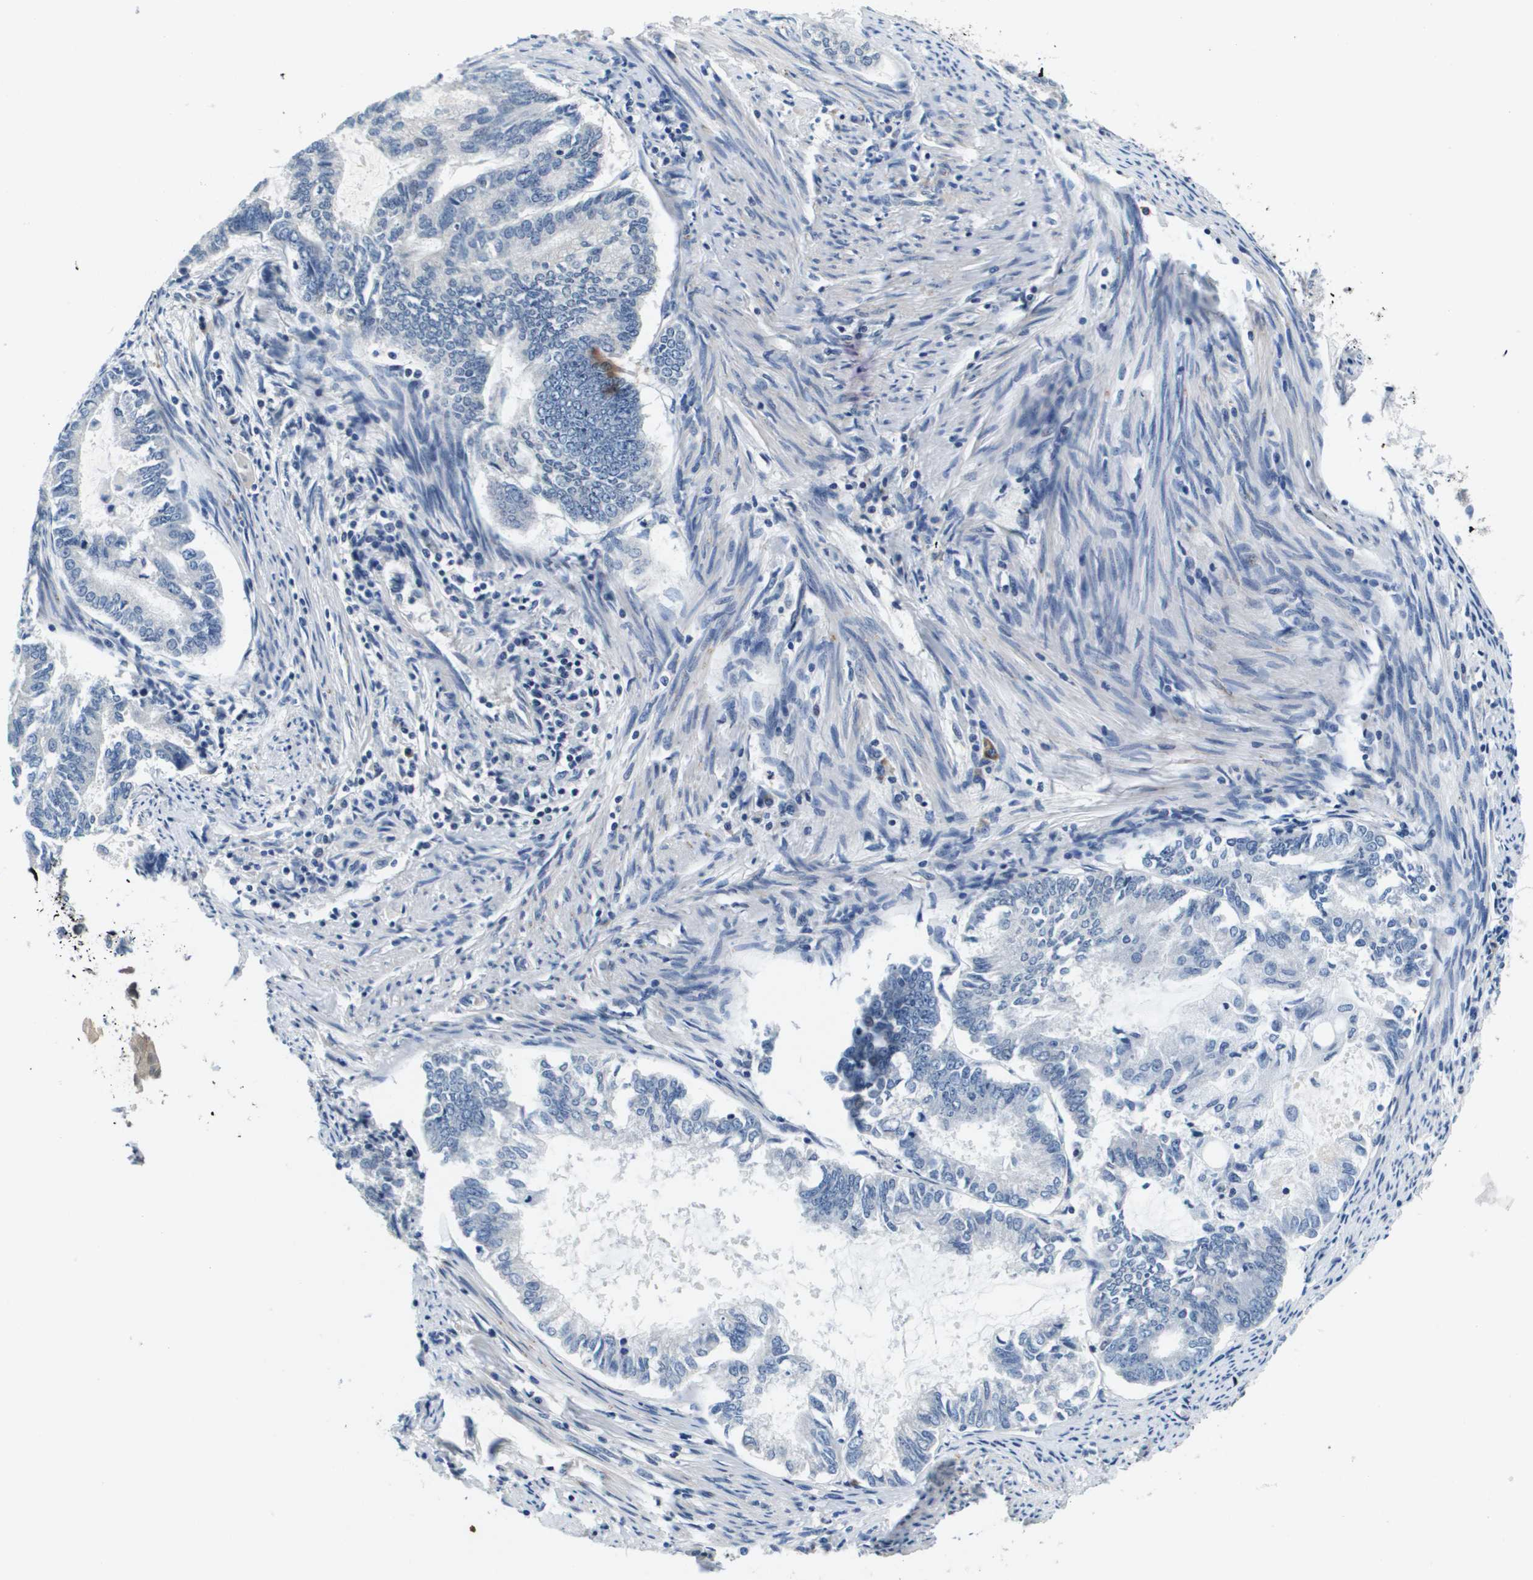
{"staining": {"intensity": "negative", "quantity": "none", "location": "none"}, "tissue": "endometrial cancer", "cell_type": "Tumor cells", "image_type": "cancer", "snomed": [{"axis": "morphology", "description": "Adenocarcinoma, NOS"}, {"axis": "topography", "description": "Endometrium"}], "caption": "Immunohistochemistry micrograph of neoplastic tissue: human adenocarcinoma (endometrial) stained with DAB displays no significant protein positivity in tumor cells. Nuclei are stained in blue.", "gene": "KCNQ5", "patient": {"sex": "female", "age": 86}}